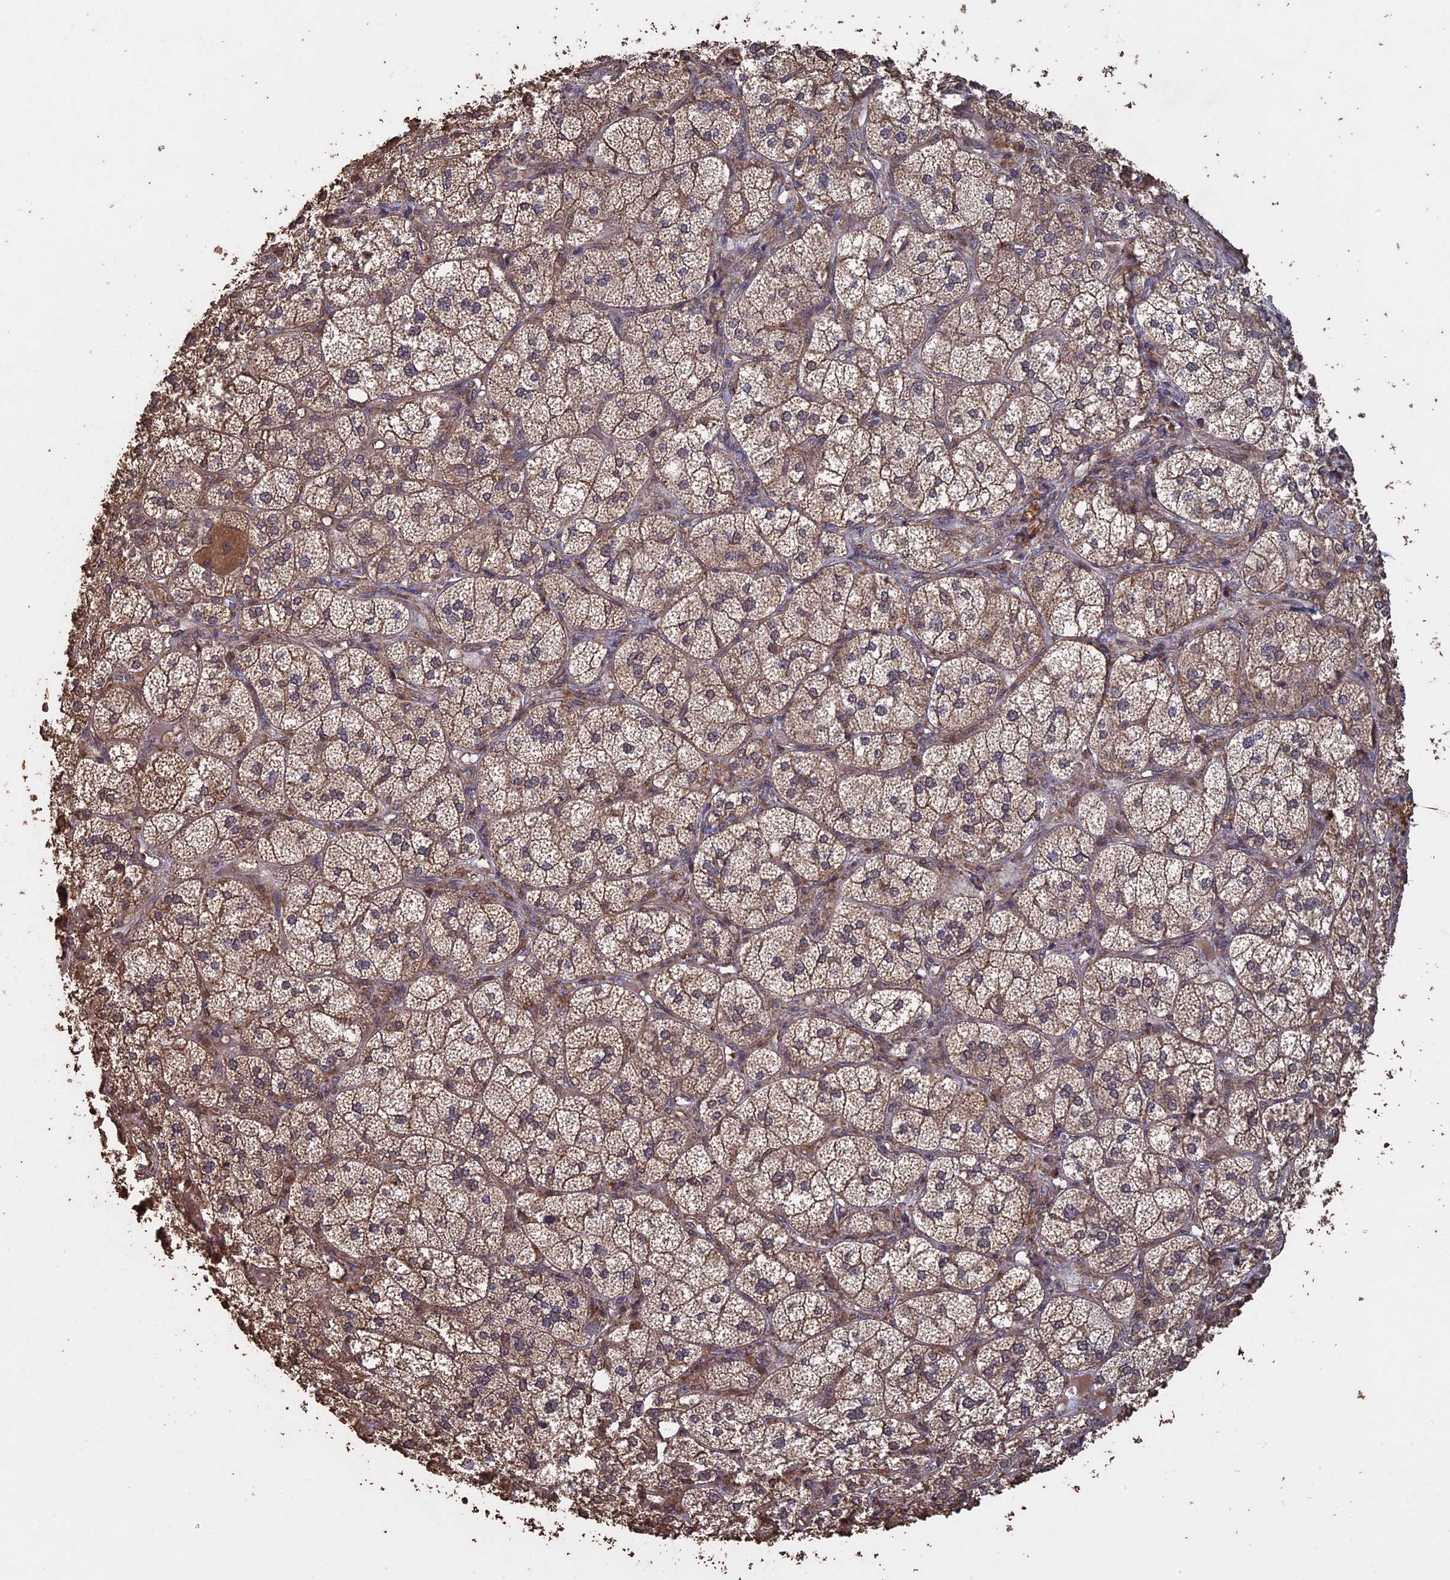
{"staining": {"intensity": "moderate", "quantity": ">75%", "location": "cytoplasmic/membranous,nuclear"}, "tissue": "adrenal gland", "cell_type": "Glandular cells", "image_type": "normal", "snomed": [{"axis": "morphology", "description": "Normal tissue, NOS"}, {"axis": "topography", "description": "Adrenal gland"}], "caption": "Brown immunohistochemical staining in unremarkable adrenal gland exhibits moderate cytoplasmic/membranous,nuclear positivity in about >75% of glandular cells.", "gene": "HUNK", "patient": {"sex": "female", "age": 61}}